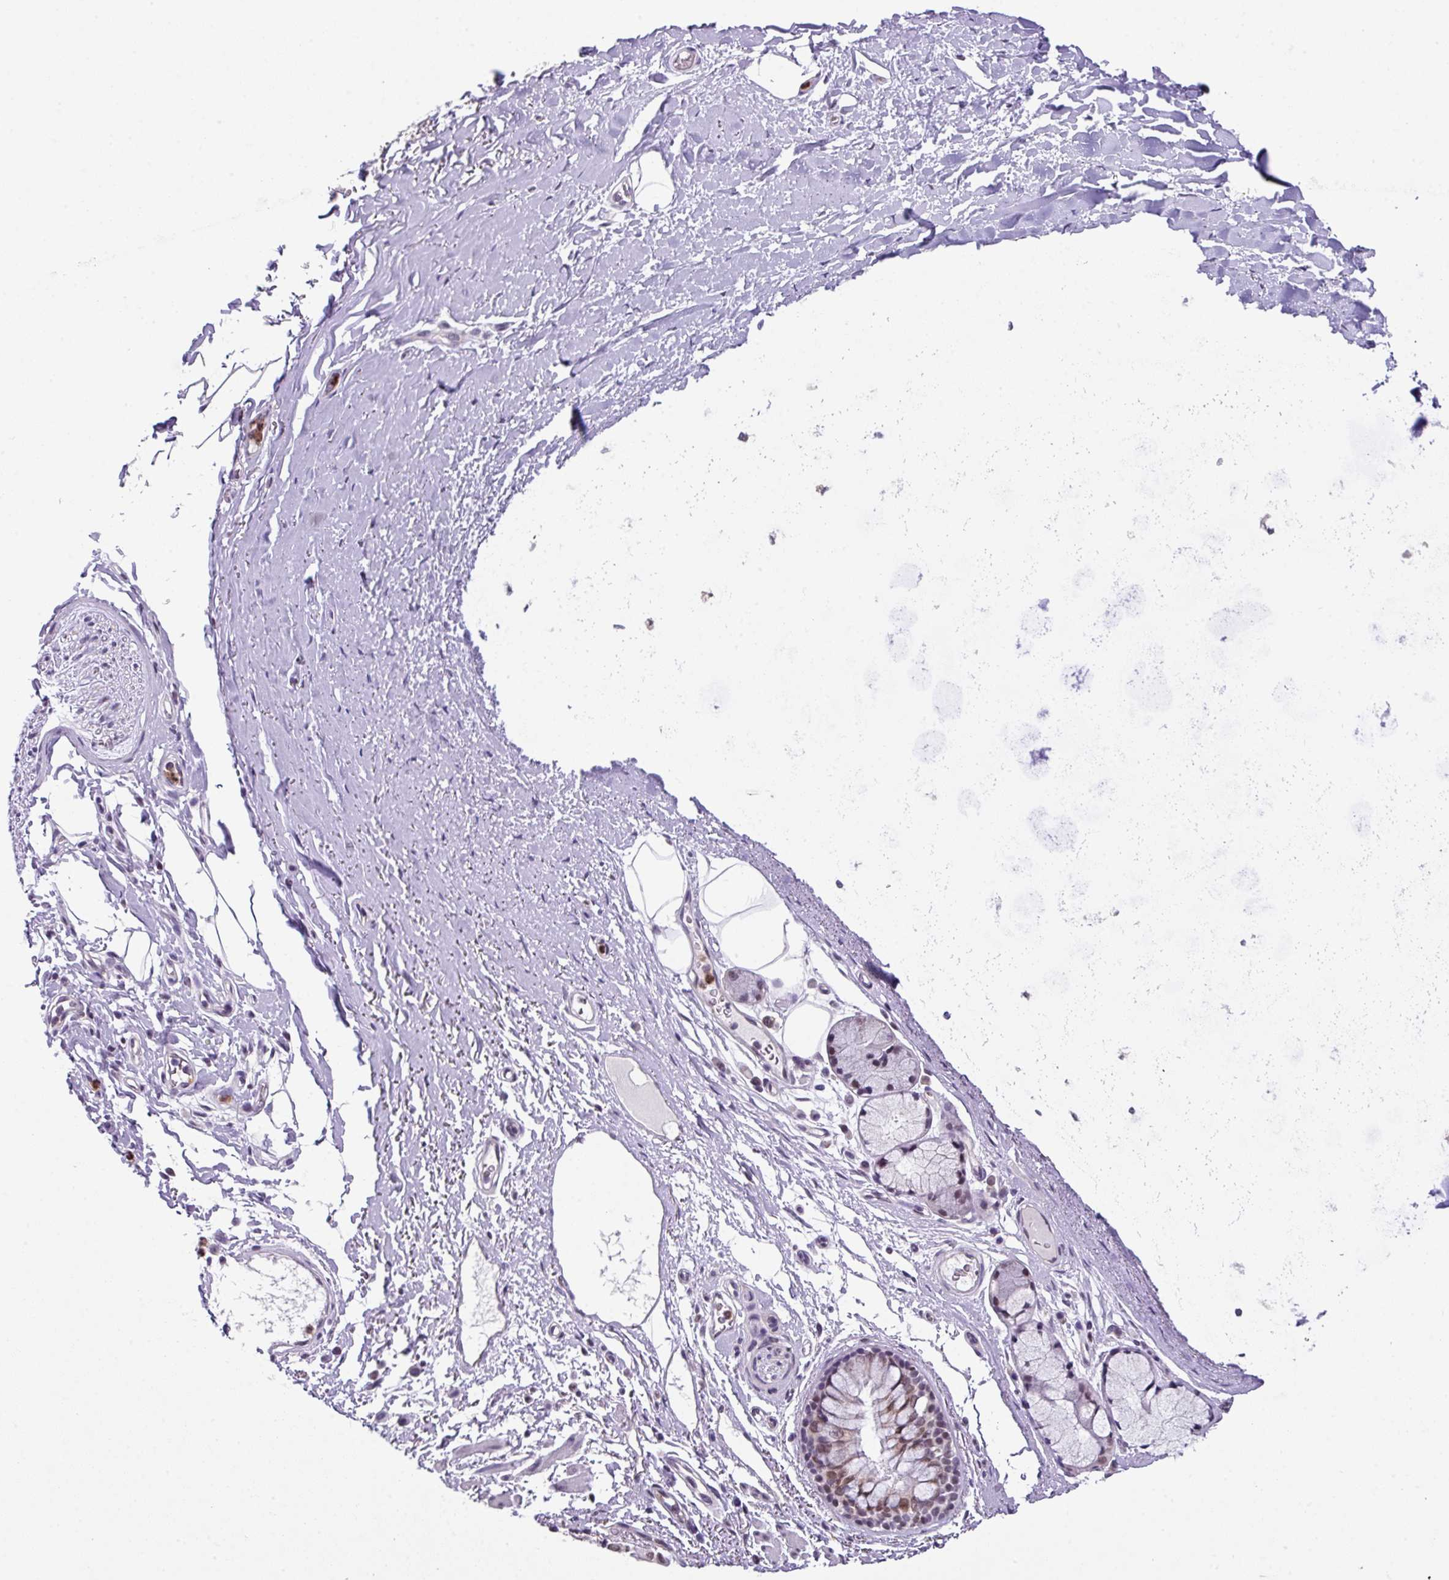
{"staining": {"intensity": "negative", "quantity": "none", "location": "none"}, "tissue": "adipose tissue", "cell_type": "Adipocytes", "image_type": "normal", "snomed": [{"axis": "morphology", "description": "Normal tissue, NOS"}, {"axis": "topography", "description": "Cartilage tissue"}, {"axis": "topography", "description": "Bronchus"}], "caption": "The immunohistochemistry (IHC) photomicrograph has no significant positivity in adipocytes of adipose tissue. (Immunohistochemistry (ihc), brightfield microscopy, high magnification).", "gene": "ZFP3", "patient": {"sex": "female", "age": 72}}